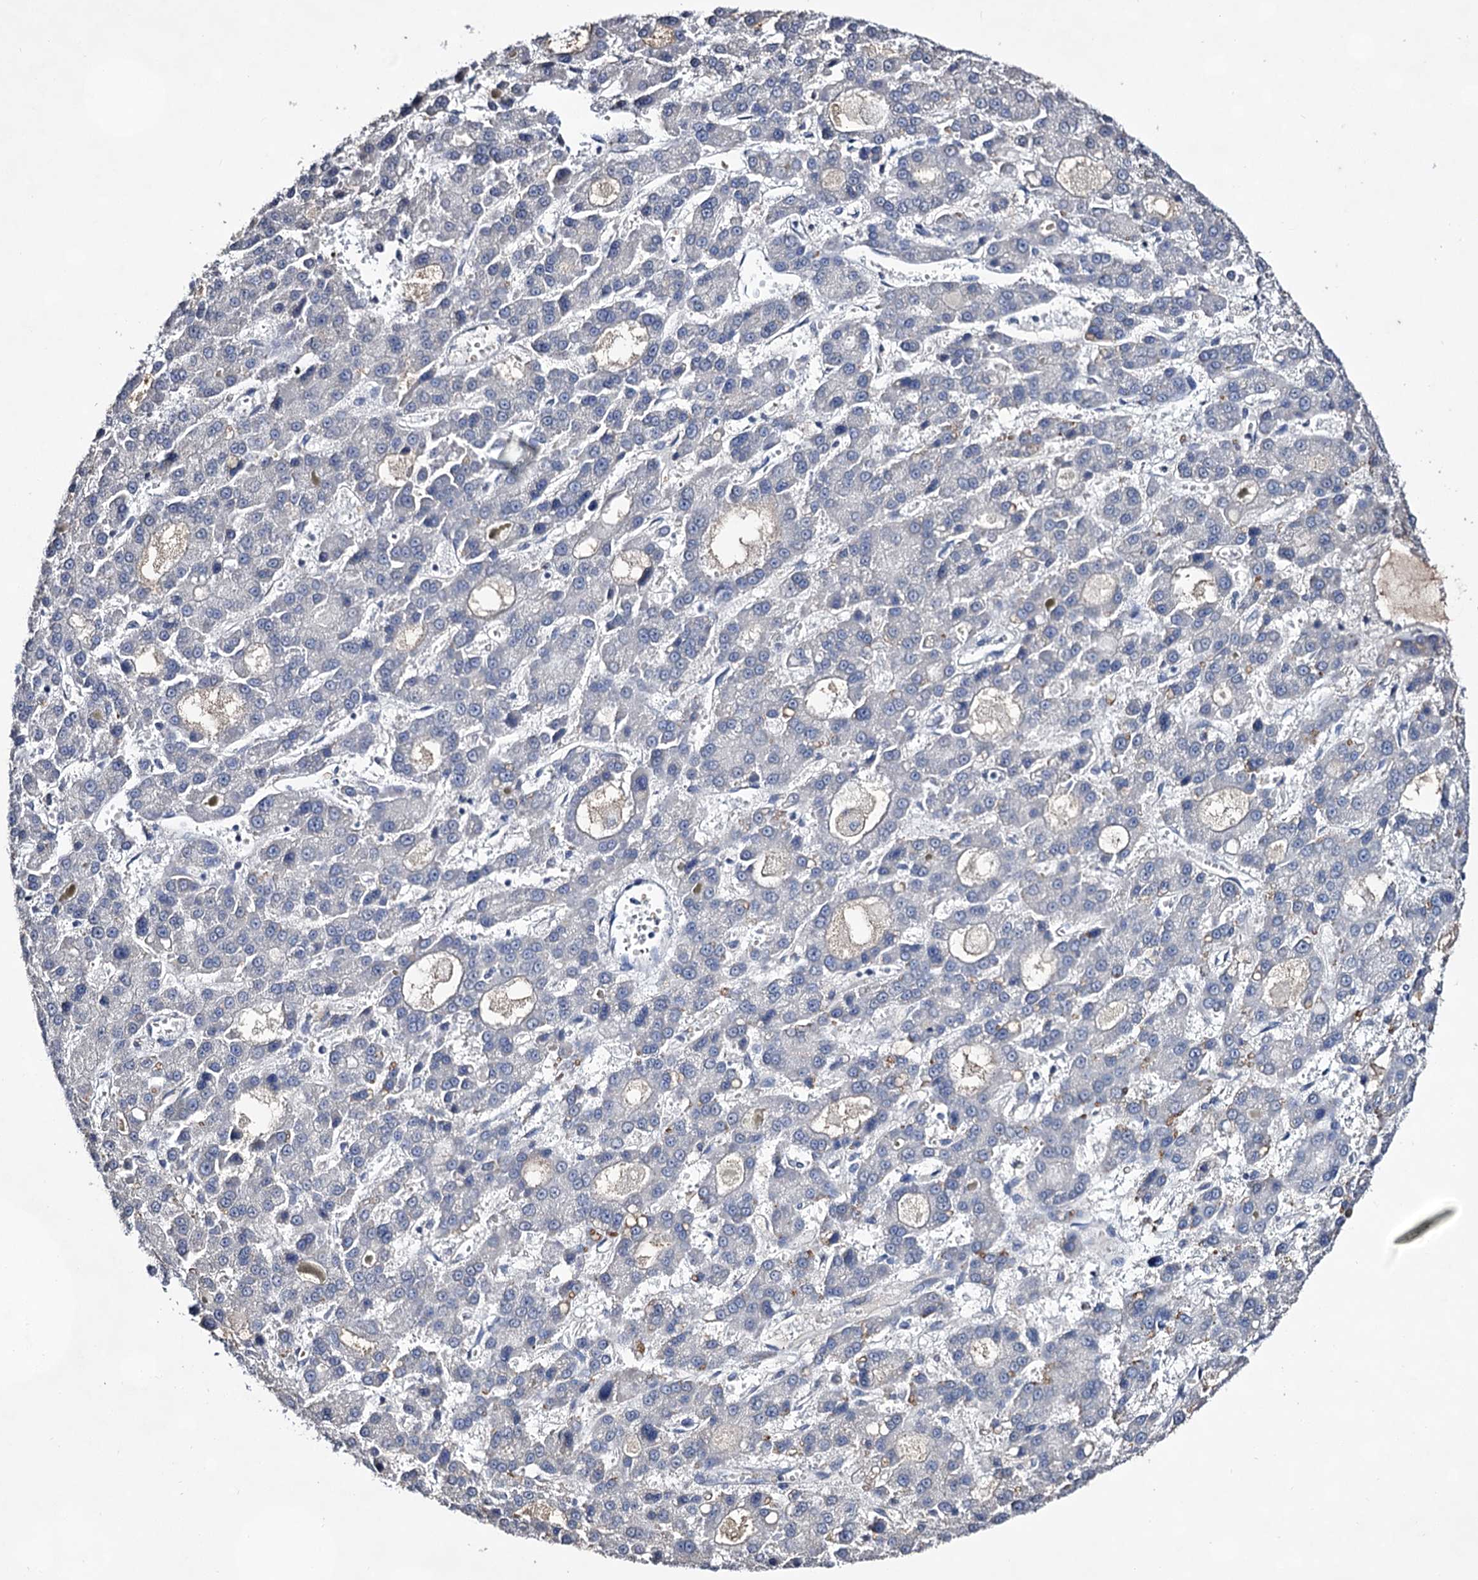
{"staining": {"intensity": "negative", "quantity": "none", "location": "none"}, "tissue": "liver cancer", "cell_type": "Tumor cells", "image_type": "cancer", "snomed": [{"axis": "morphology", "description": "Carcinoma, Hepatocellular, NOS"}, {"axis": "topography", "description": "Liver"}], "caption": "Immunohistochemical staining of human liver cancer reveals no significant positivity in tumor cells.", "gene": "PLIN1", "patient": {"sex": "male", "age": 70}}